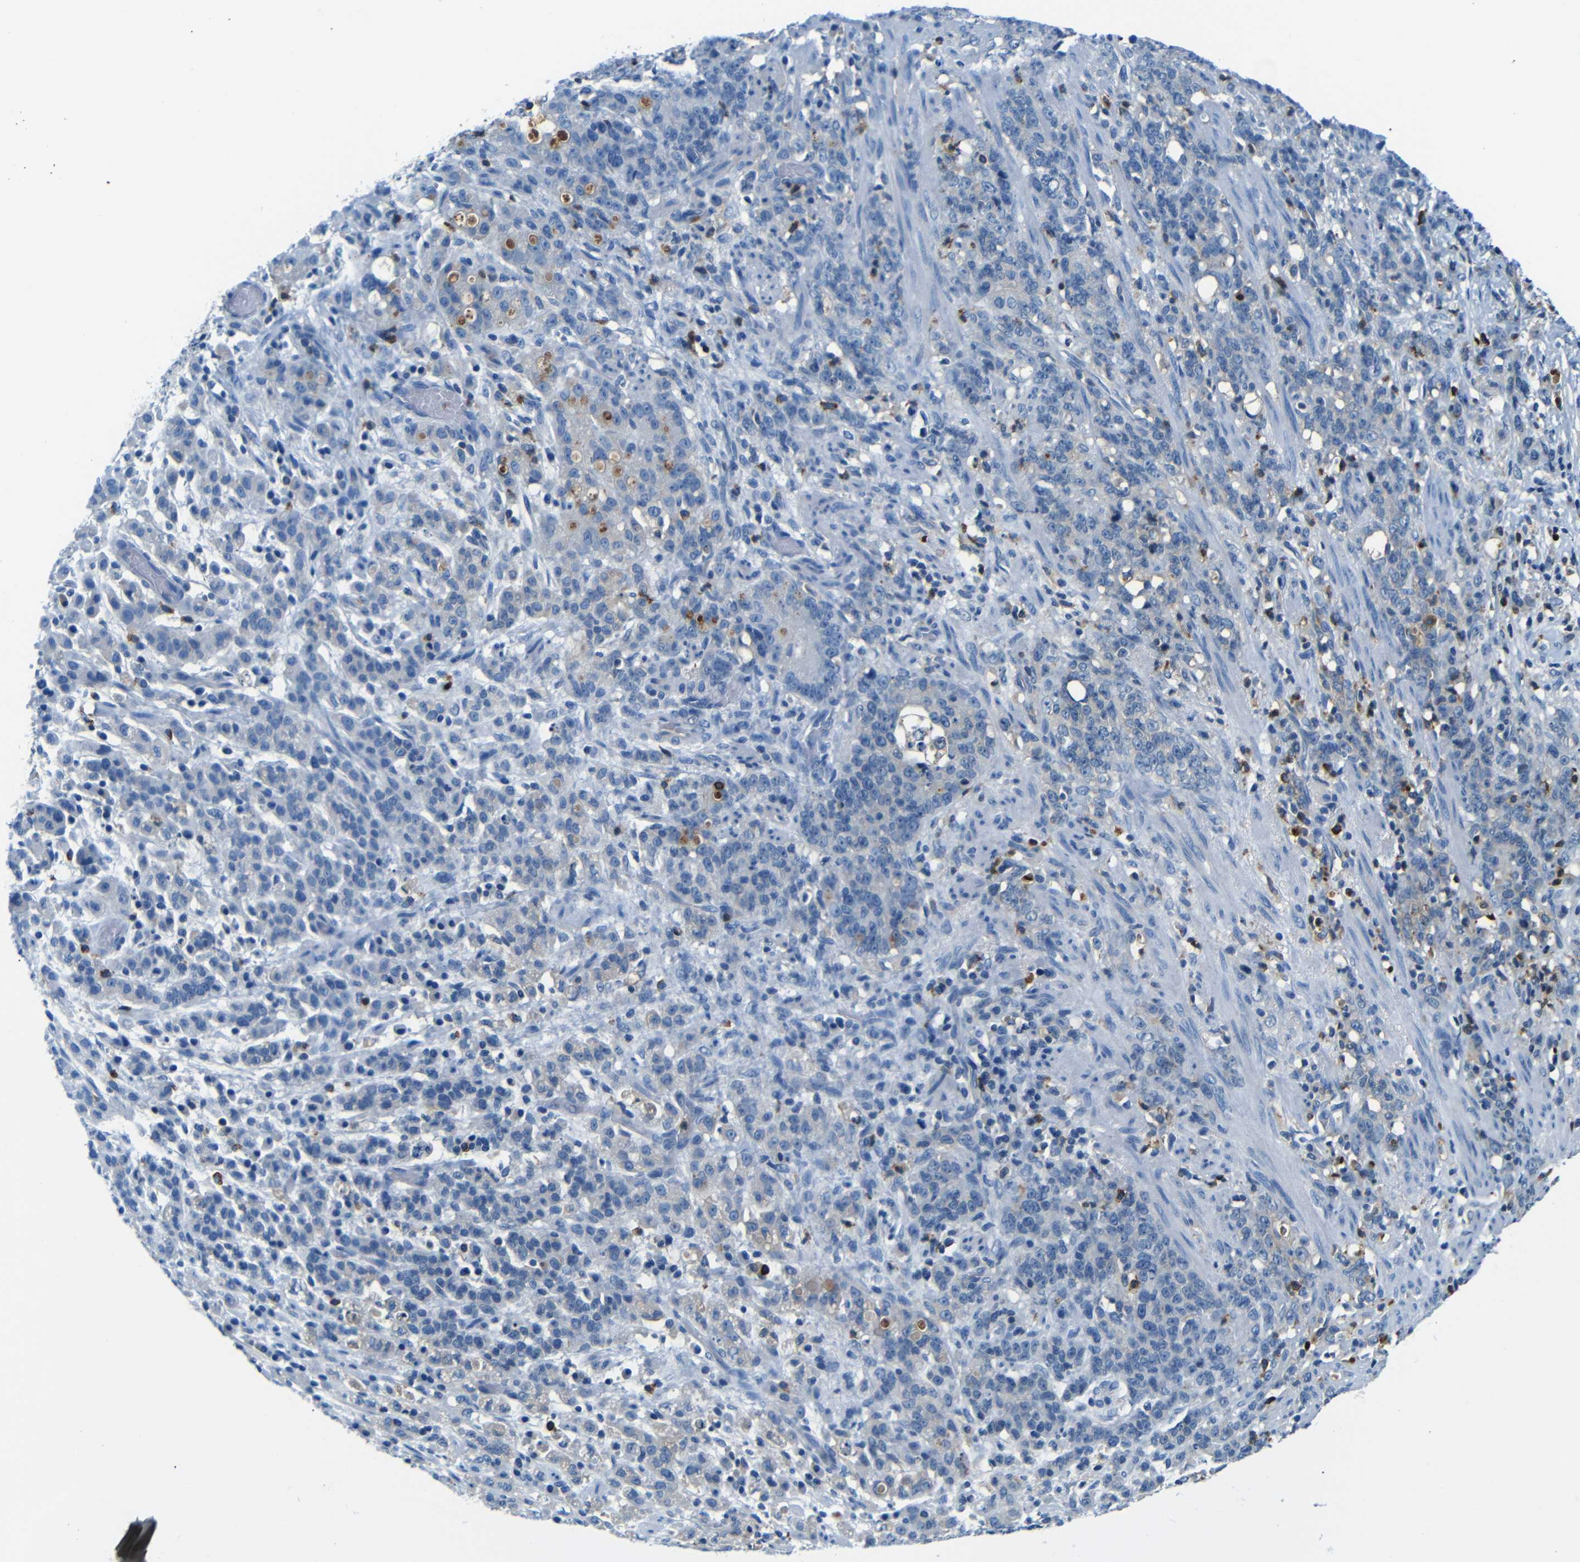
{"staining": {"intensity": "negative", "quantity": "none", "location": "none"}, "tissue": "stomach cancer", "cell_type": "Tumor cells", "image_type": "cancer", "snomed": [{"axis": "morphology", "description": "Adenocarcinoma, NOS"}, {"axis": "topography", "description": "Stomach, lower"}], "caption": "IHC of stomach adenocarcinoma reveals no staining in tumor cells.", "gene": "SERPINA1", "patient": {"sex": "male", "age": 88}}